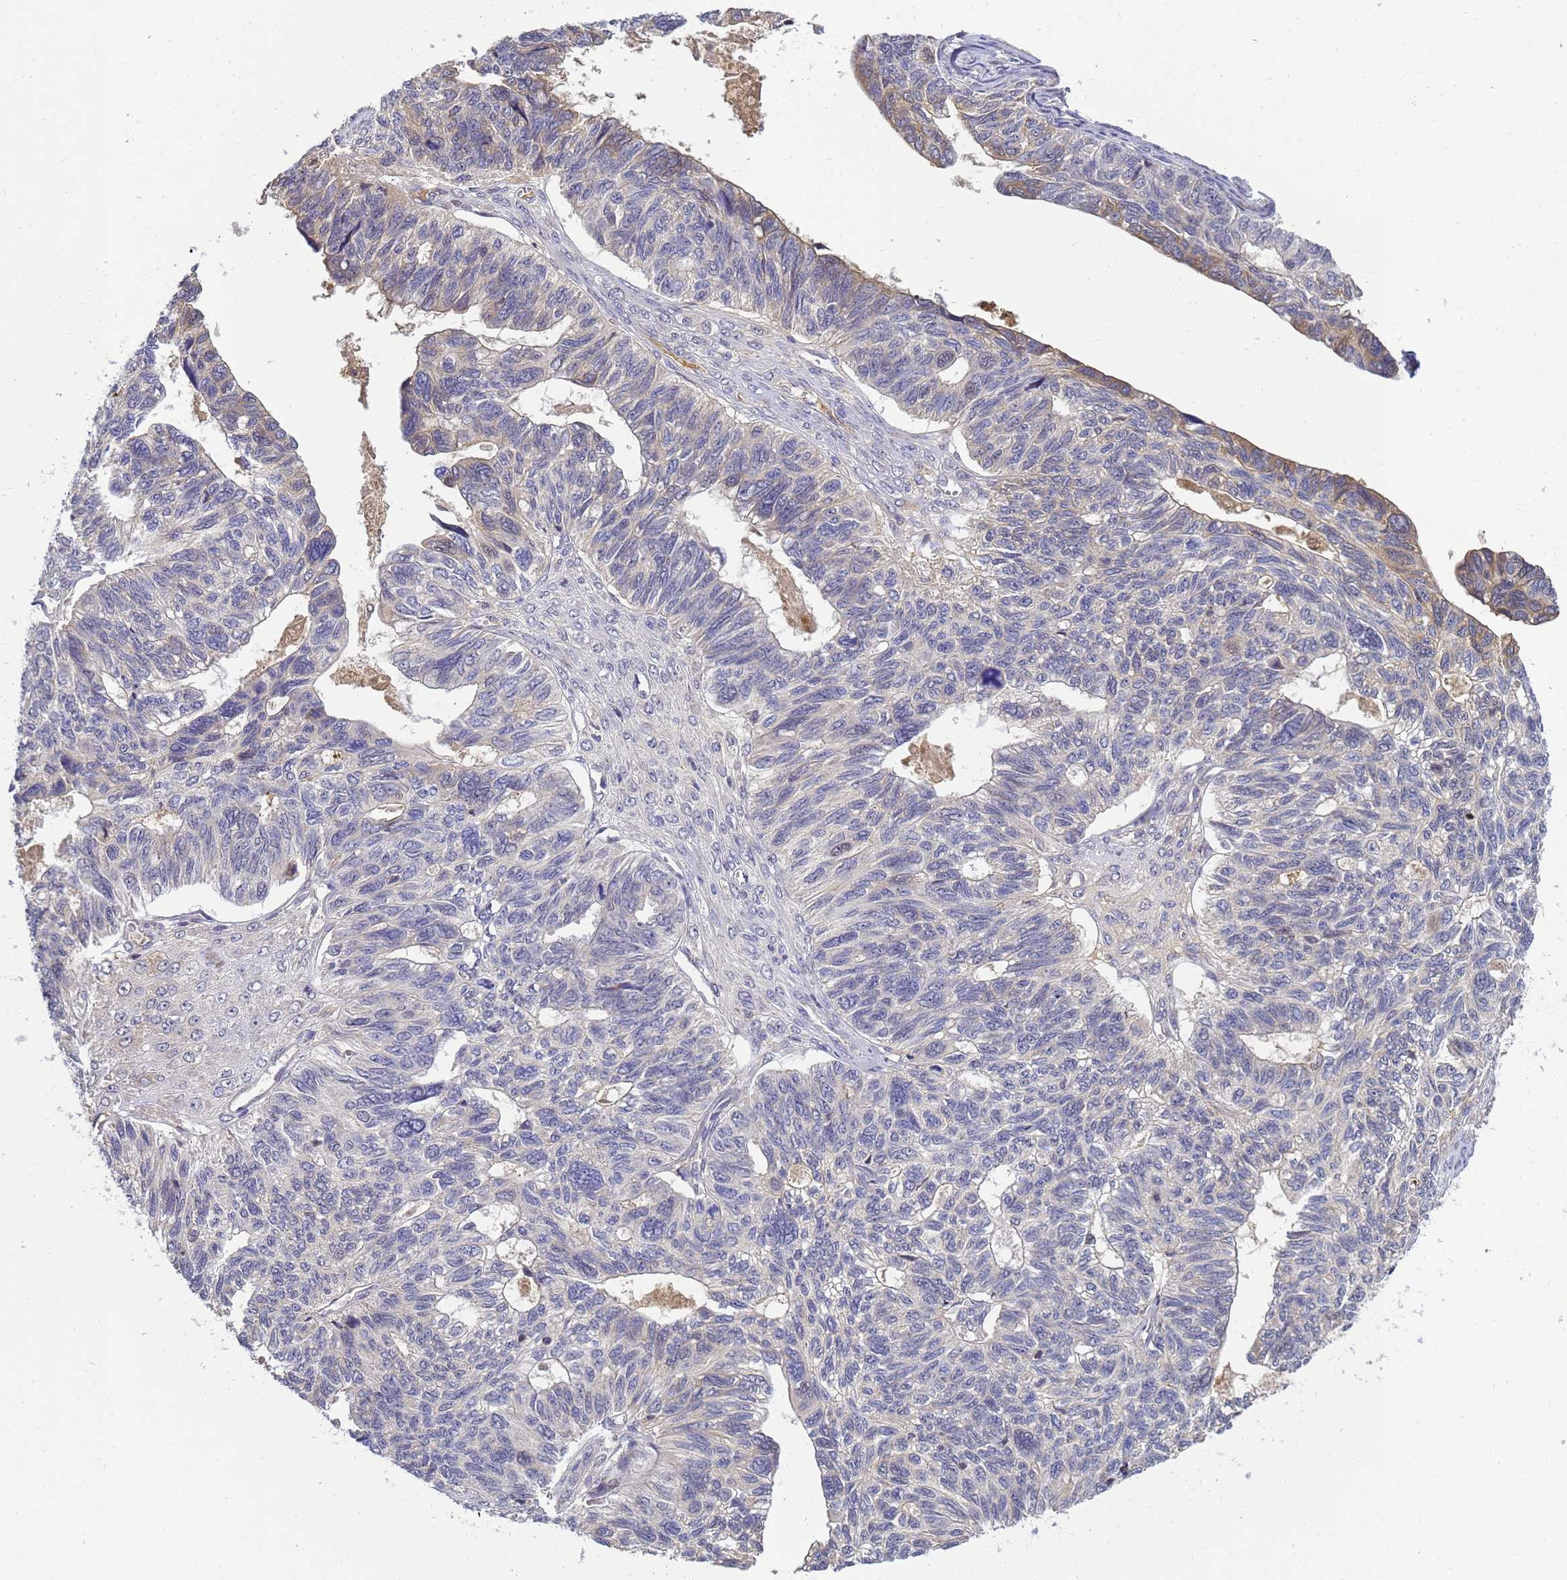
{"staining": {"intensity": "negative", "quantity": "none", "location": "none"}, "tissue": "ovarian cancer", "cell_type": "Tumor cells", "image_type": "cancer", "snomed": [{"axis": "morphology", "description": "Cystadenocarcinoma, serous, NOS"}, {"axis": "topography", "description": "Ovary"}], "caption": "DAB immunohistochemical staining of human ovarian cancer displays no significant expression in tumor cells. The staining is performed using DAB brown chromogen with nuclei counter-stained in using hematoxylin.", "gene": "TMEM74B", "patient": {"sex": "female", "age": 79}}